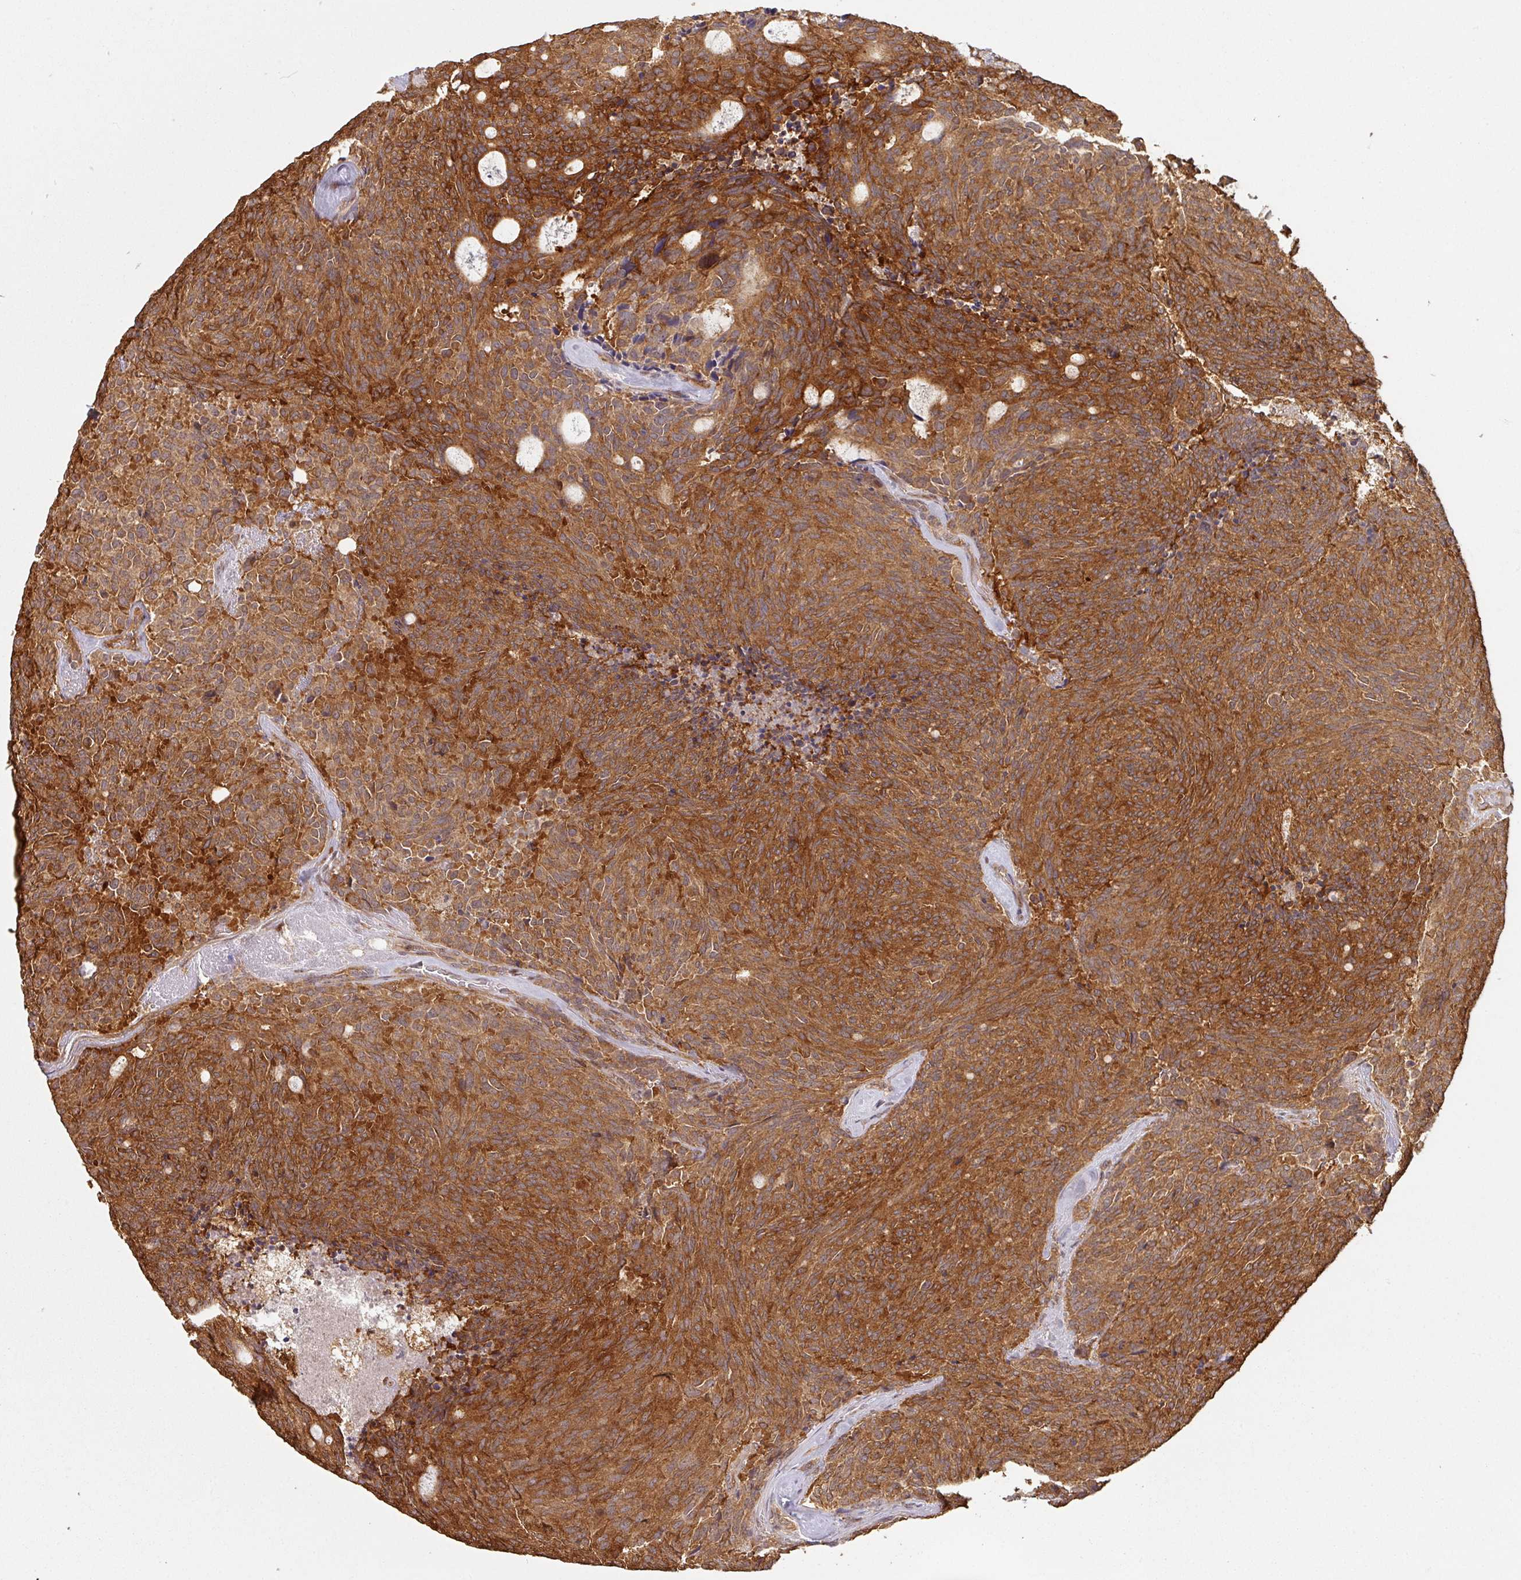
{"staining": {"intensity": "strong", "quantity": ">75%", "location": "cytoplasmic/membranous"}, "tissue": "carcinoid", "cell_type": "Tumor cells", "image_type": "cancer", "snomed": [{"axis": "morphology", "description": "Carcinoid, malignant, NOS"}, {"axis": "topography", "description": "Pancreas"}], "caption": "A photomicrograph of carcinoid stained for a protein reveals strong cytoplasmic/membranous brown staining in tumor cells.", "gene": "ZNF322", "patient": {"sex": "female", "age": 54}}